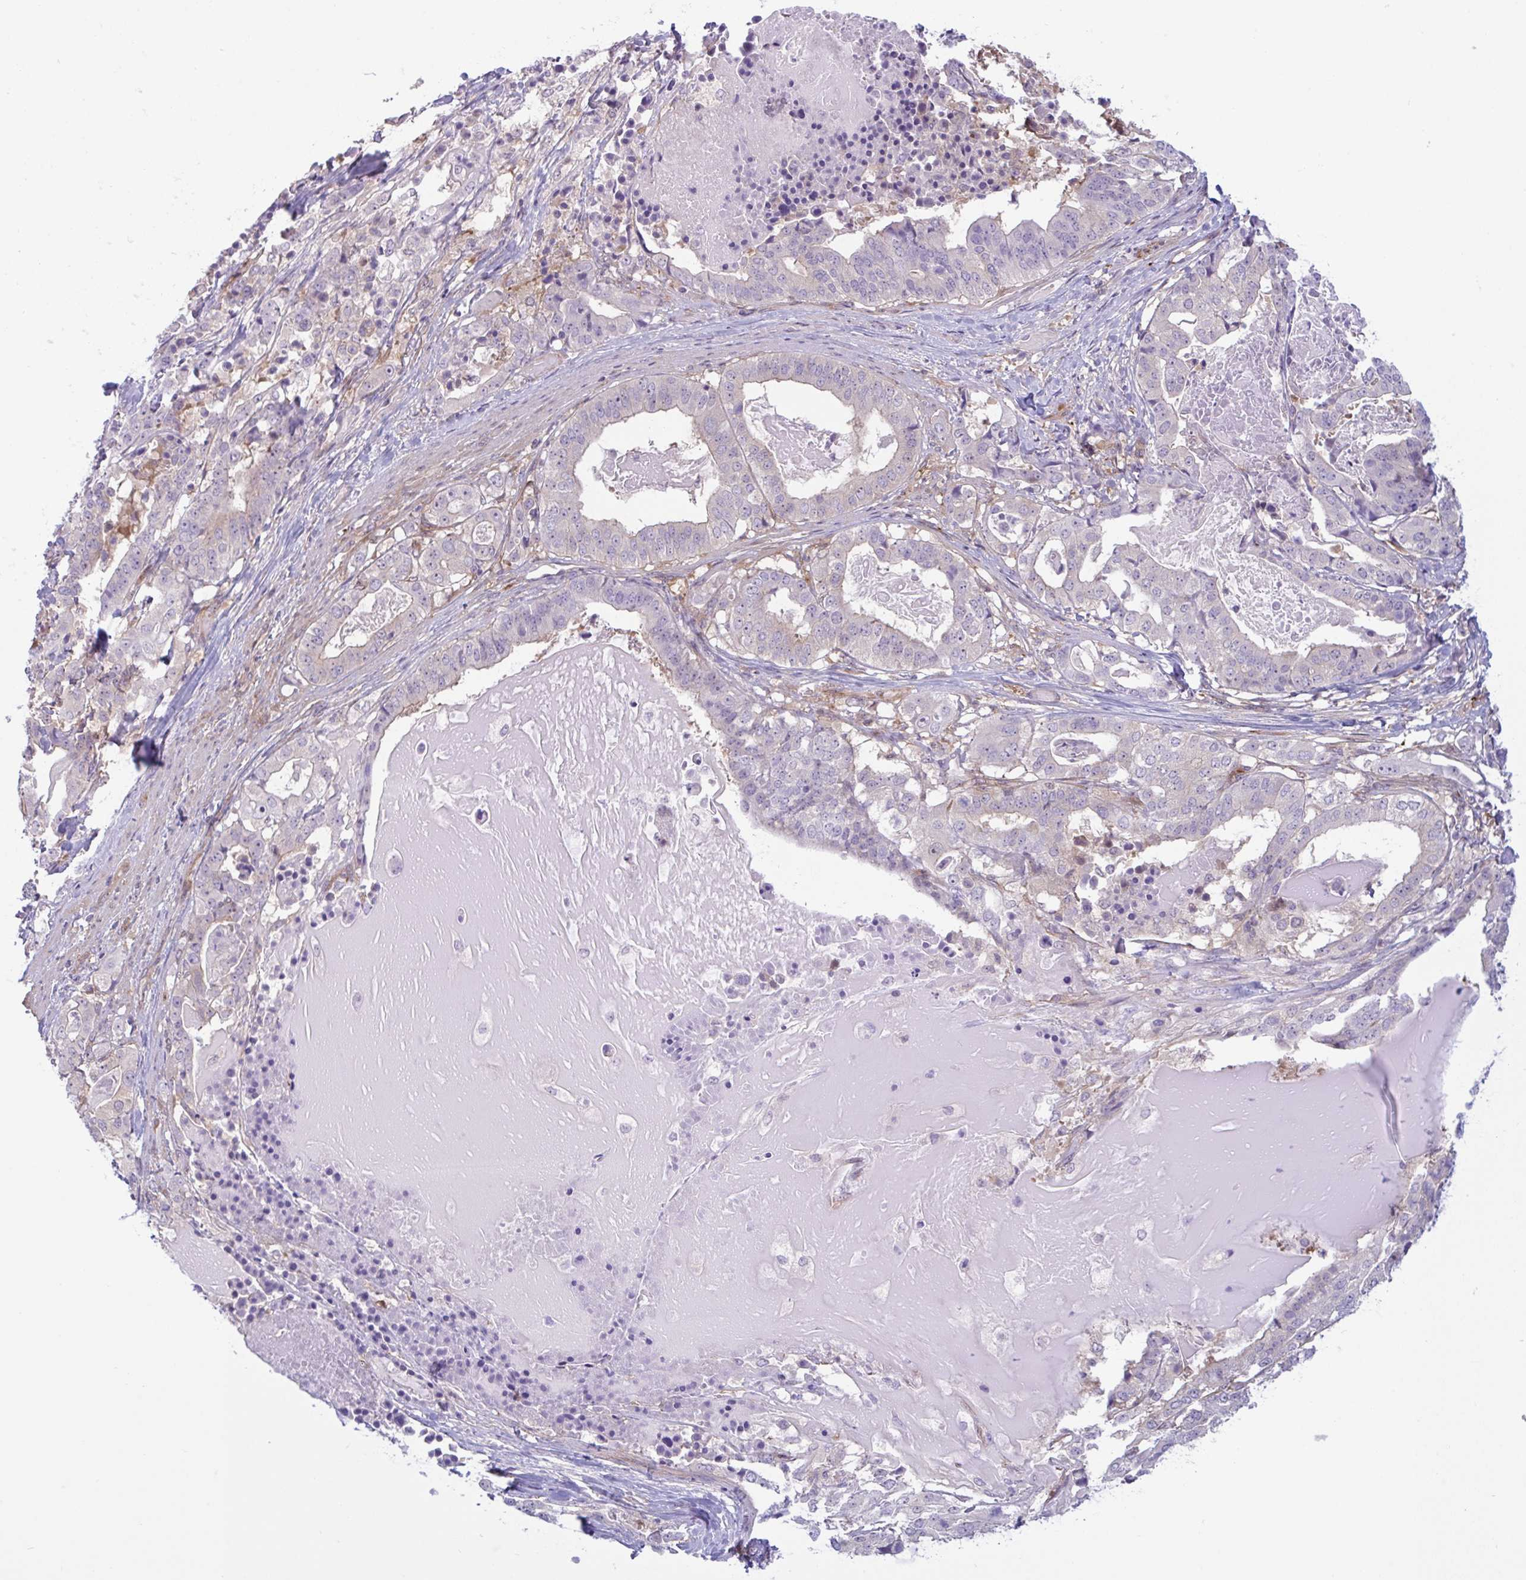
{"staining": {"intensity": "weak", "quantity": "<25%", "location": "cytoplasmic/membranous"}, "tissue": "stomach cancer", "cell_type": "Tumor cells", "image_type": "cancer", "snomed": [{"axis": "morphology", "description": "Adenocarcinoma, NOS"}, {"axis": "topography", "description": "Stomach"}], "caption": "DAB (3,3'-diaminobenzidine) immunohistochemical staining of adenocarcinoma (stomach) reveals no significant expression in tumor cells.", "gene": "PRRT4", "patient": {"sex": "male", "age": 48}}